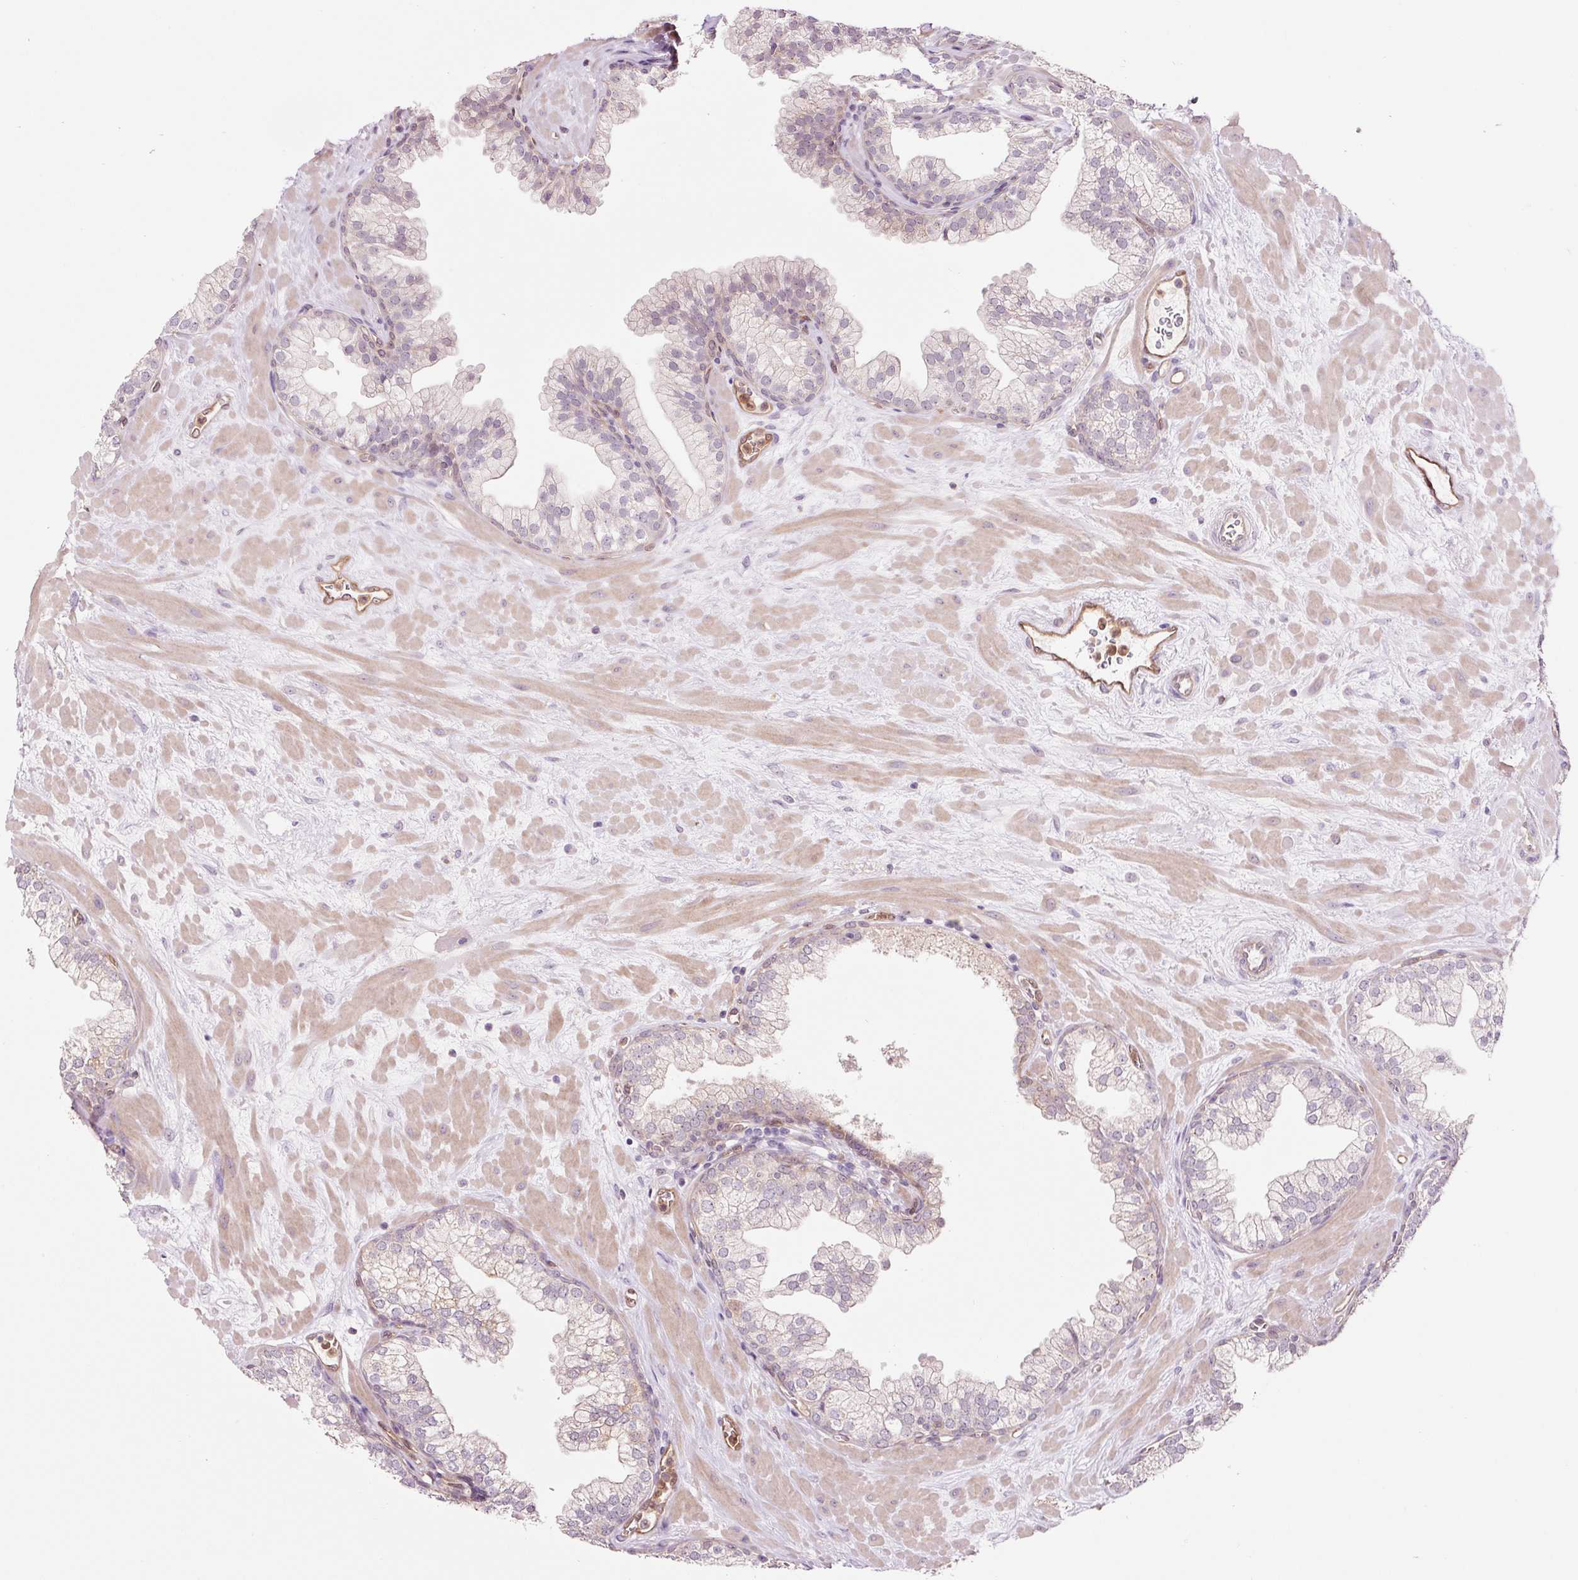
{"staining": {"intensity": "negative", "quantity": "none", "location": "none"}, "tissue": "prostate", "cell_type": "Glandular cells", "image_type": "normal", "snomed": [{"axis": "morphology", "description": "Normal tissue, NOS"}, {"axis": "topography", "description": "Prostate"}, {"axis": "topography", "description": "Peripheral nerve tissue"}], "caption": "The histopathology image exhibits no staining of glandular cells in normal prostate.", "gene": "FBXL14", "patient": {"sex": "male", "age": 61}}